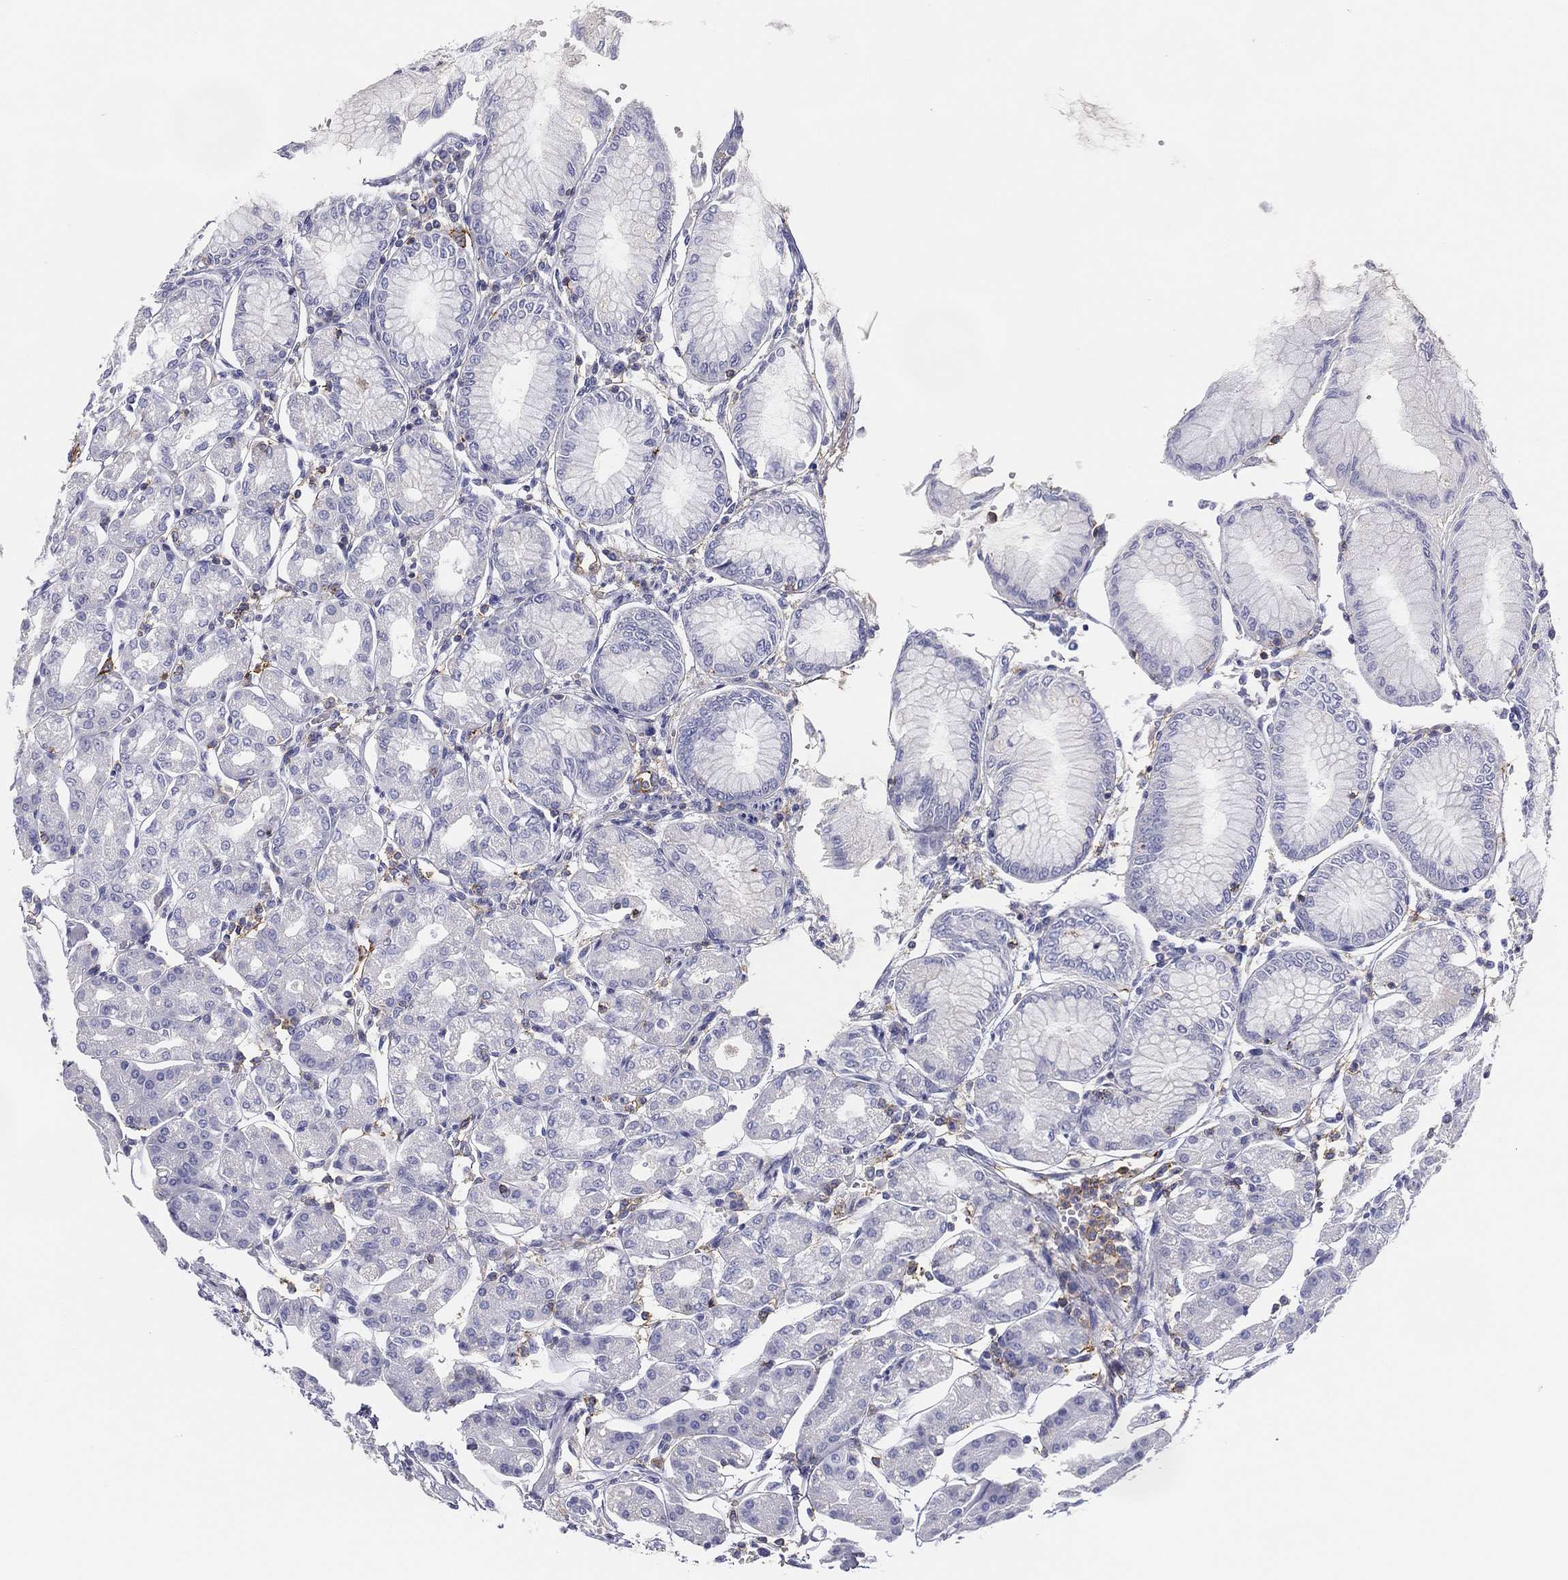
{"staining": {"intensity": "negative", "quantity": "none", "location": "none"}, "tissue": "stomach", "cell_type": "Glandular cells", "image_type": "normal", "snomed": [{"axis": "morphology", "description": "Normal tissue, NOS"}, {"axis": "topography", "description": "Skeletal muscle"}, {"axis": "topography", "description": "Stomach"}], "caption": "This is an immunohistochemistry (IHC) photomicrograph of normal stomach. There is no staining in glandular cells.", "gene": "SELPLG", "patient": {"sex": "female", "age": 57}}